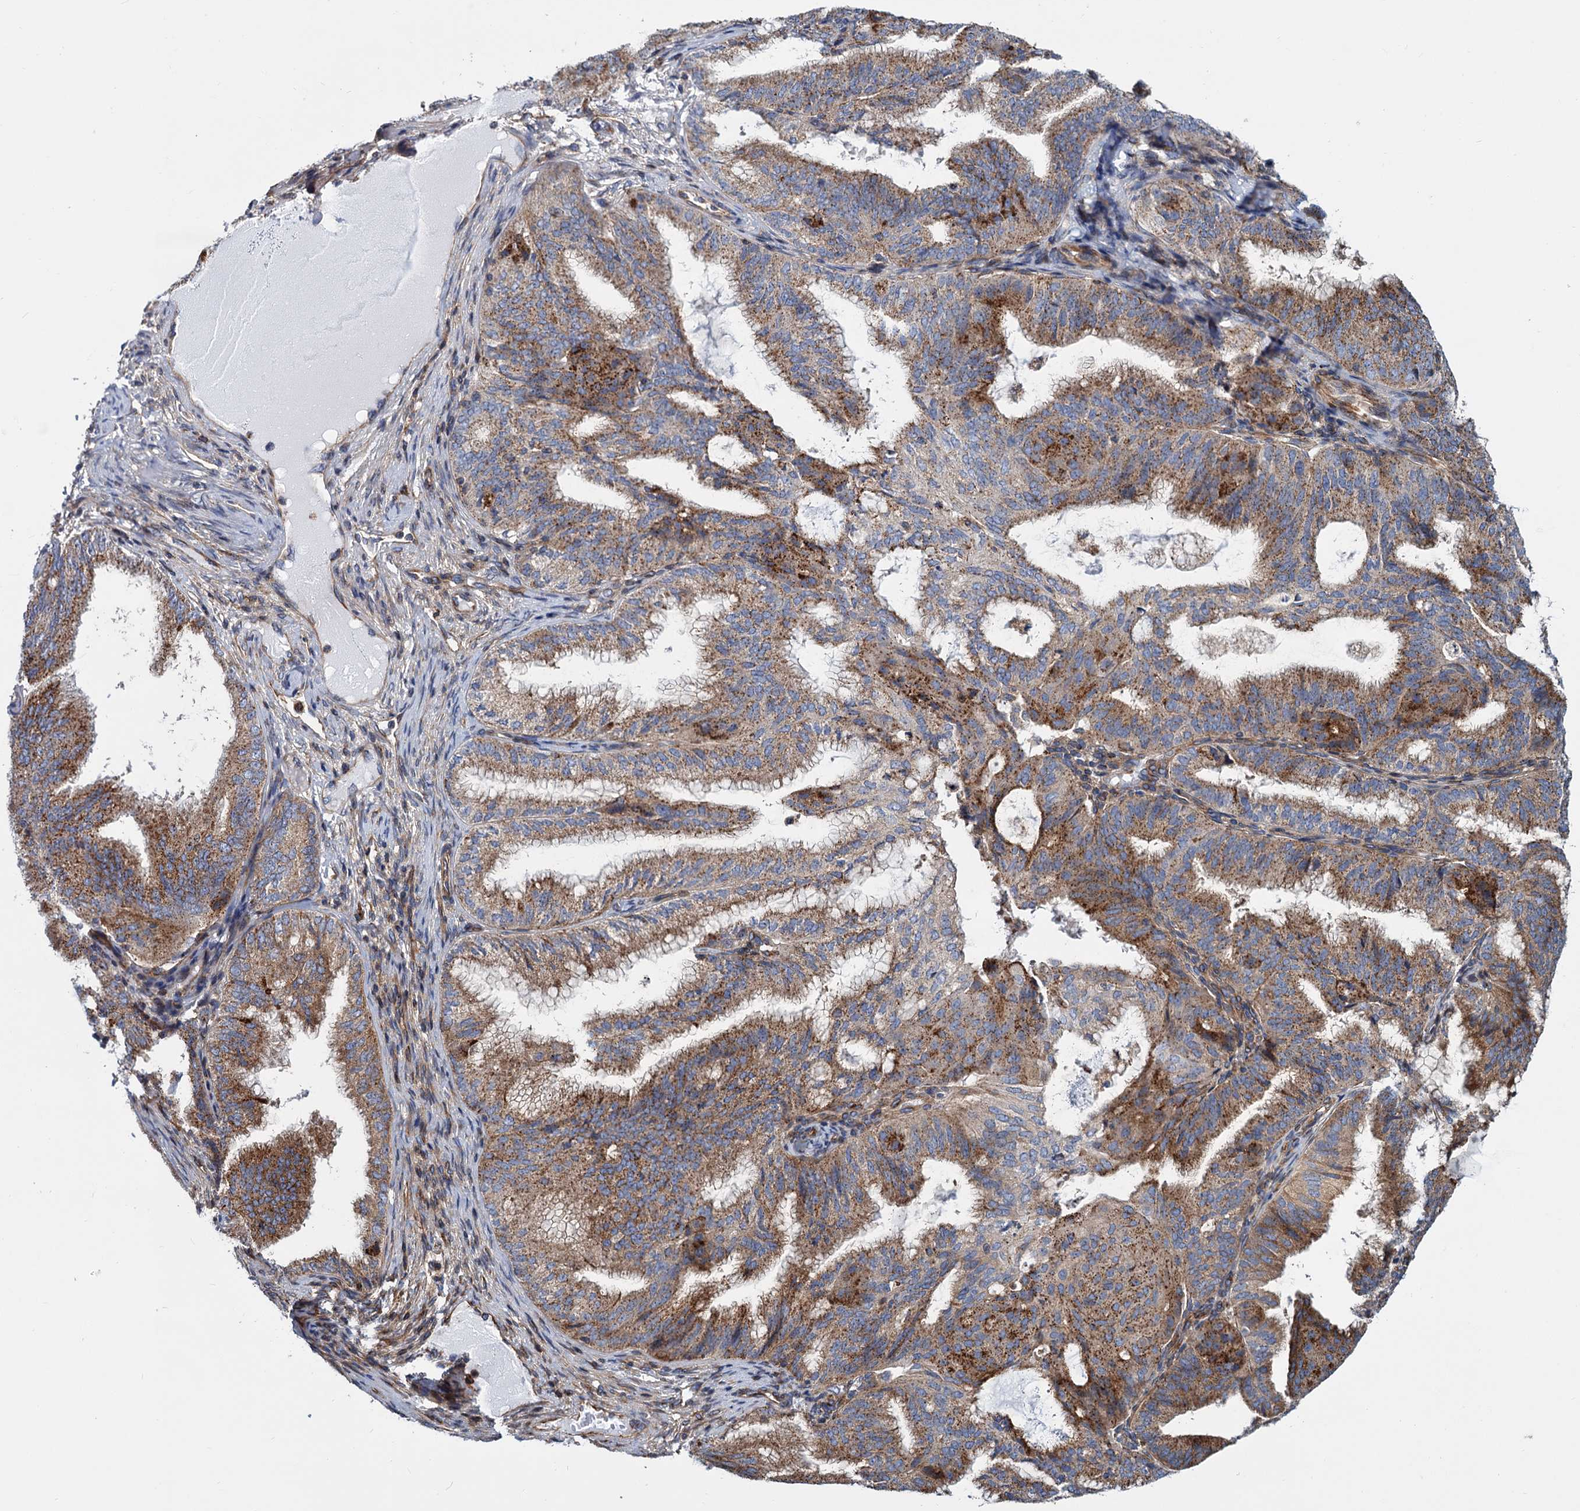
{"staining": {"intensity": "moderate", "quantity": ">75%", "location": "cytoplasmic/membranous"}, "tissue": "endometrial cancer", "cell_type": "Tumor cells", "image_type": "cancer", "snomed": [{"axis": "morphology", "description": "Adenocarcinoma, NOS"}, {"axis": "topography", "description": "Endometrium"}], "caption": "High-power microscopy captured an immunohistochemistry histopathology image of endometrial cancer (adenocarcinoma), revealing moderate cytoplasmic/membranous expression in about >75% of tumor cells.", "gene": "PSEN1", "patient": {"sex": "female", "age": 49}}